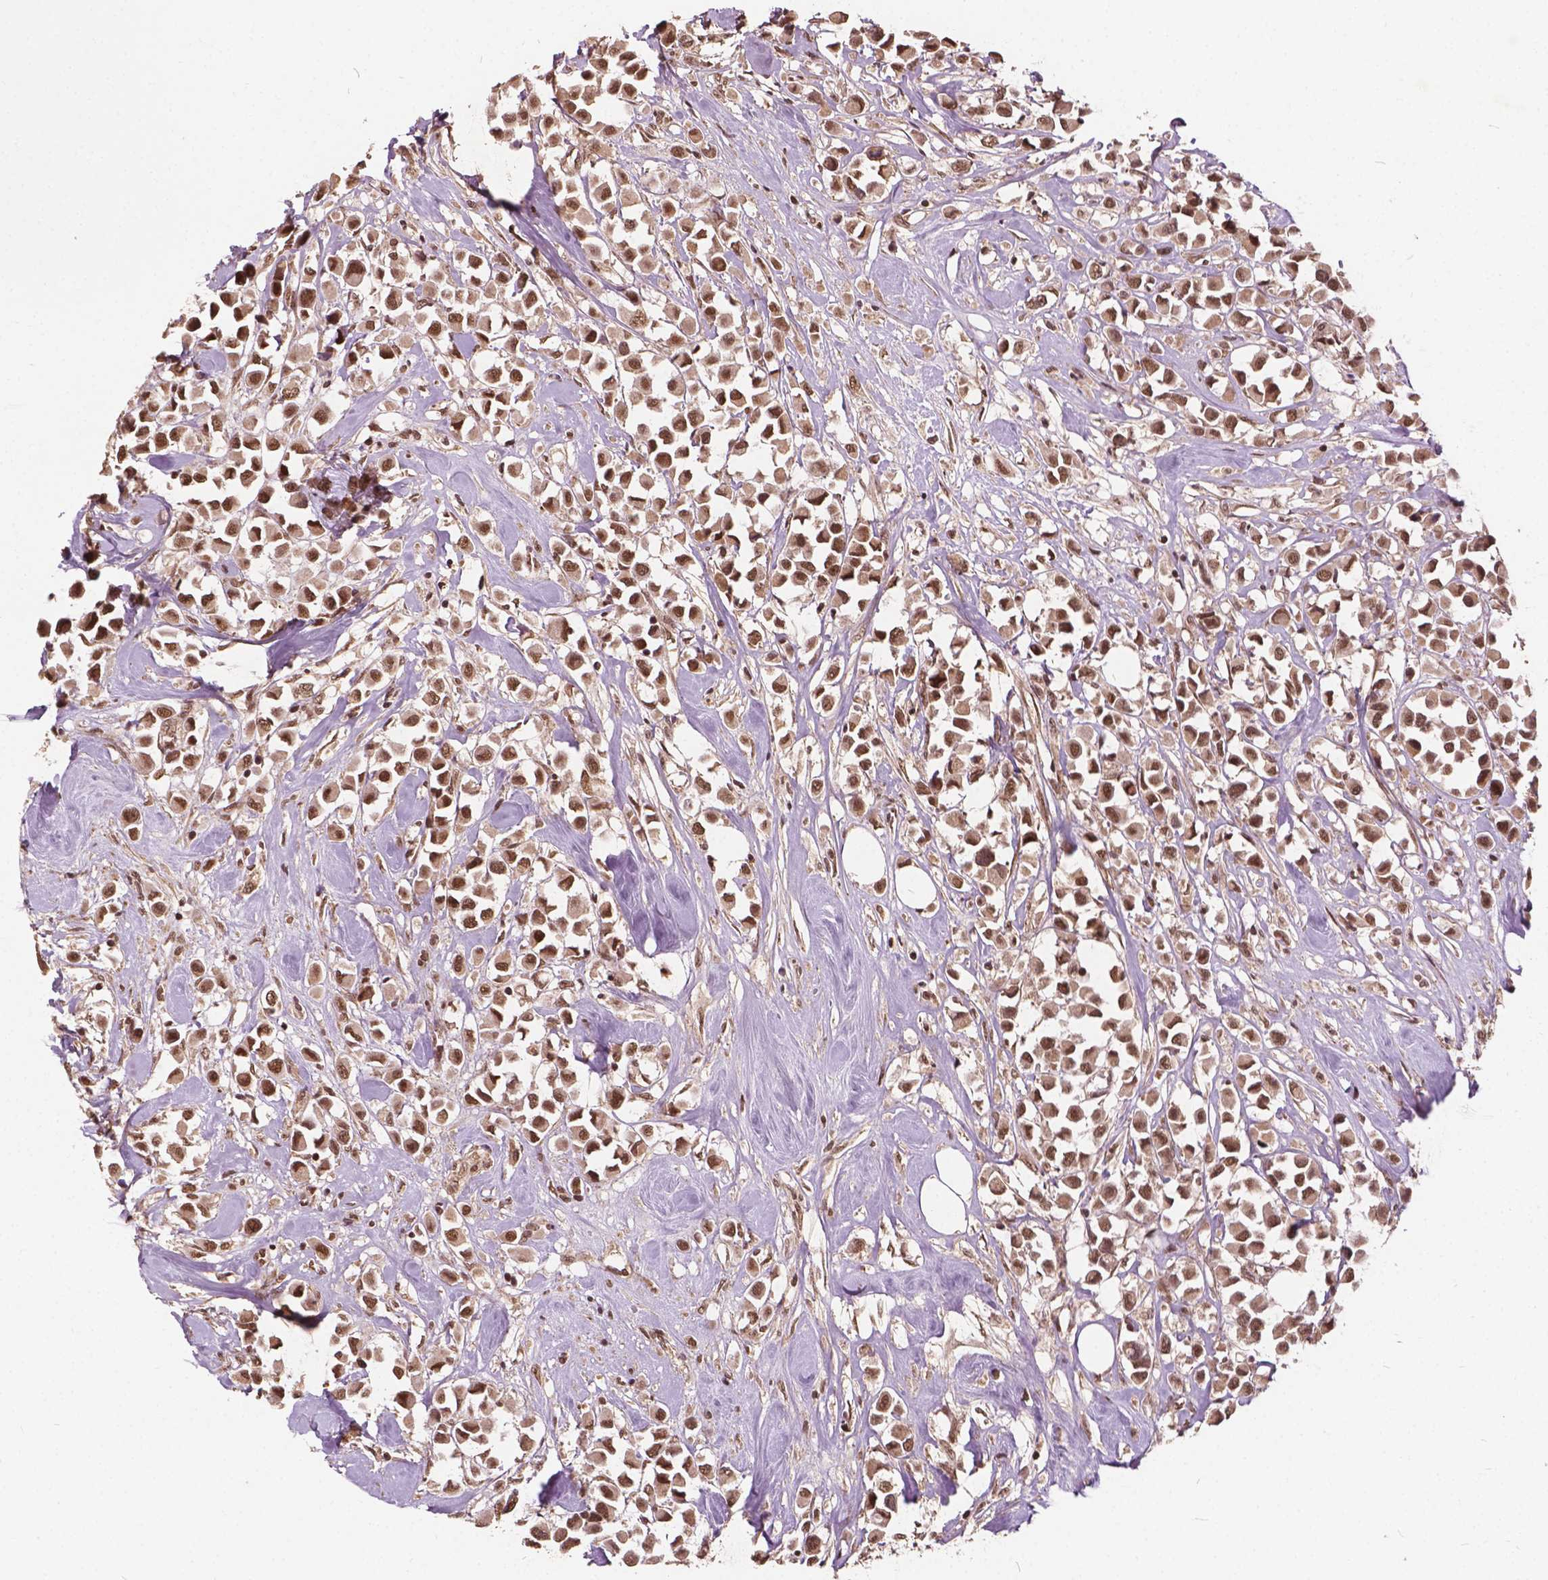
{"staining": {"intensity": "moderate", "quantity": ">75%", "location": "cytoplasmic/membranous,nuclear"}, "tissue": "breast cancer", "cell_type": "Tumor cells", "image_type": "cancer", "snomed": [{"axis": "morphology", "description": "Duct carcinoma"}, {"axis": "topography", "description": "Breast"}], "caption": "High-magnification brightfield microscopy of infiltrating ductal carcinoma (breast) stained with DAB (3,3'-diaminobenzidine) (brown) and counterstained with hematoxylin (blue). tumor cells exhibit moderate cytoplasmic/membranous and nuclear positivity is present in approximately>75% of cells.", "gene": "GPS2", "patient": {"sex": "female", "age": 61}}